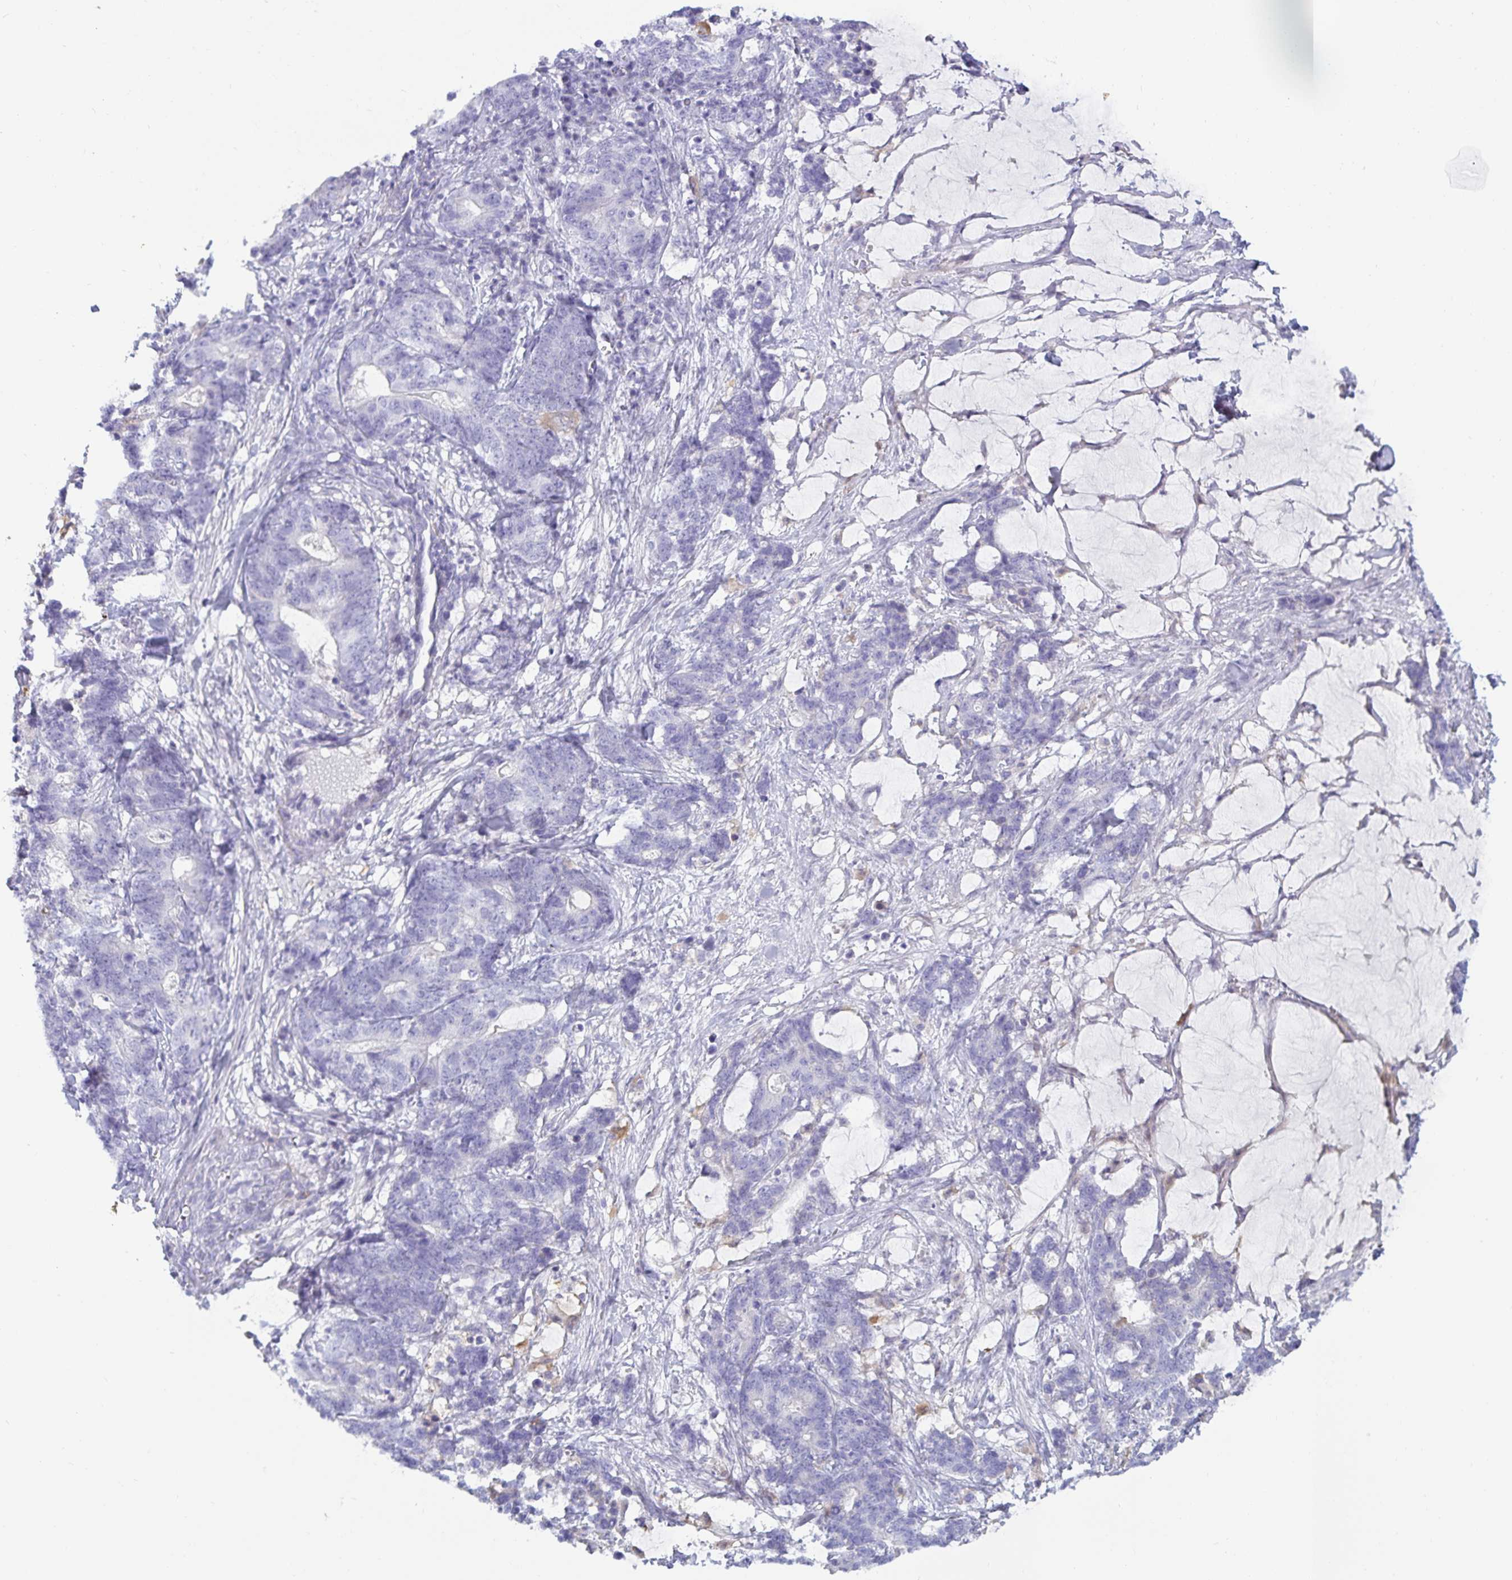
{"staining": {"intensity": "negative", "quantity": "none", "location": "none"}, "tissue": "stomach cancer", "cell_type": "Tumor cells", "image_type": "cancer", "snomed": [{"axis": "morphology", "description": "Normal tissue, NOS"}, {"axis": "morphology", "description": "Adenocarcinoma, NOS"}, {"axis": "topography", "description": "Stomach"}], "caption": "An immunohistochemistry (IHC) micrograph of adenocarcinoma (stomach) is shown. There is no staining in tumor cells of adenocarcinoma (stomach).", "gene": "SPAG4", "patient": {"sex": "female", "age": 64}}